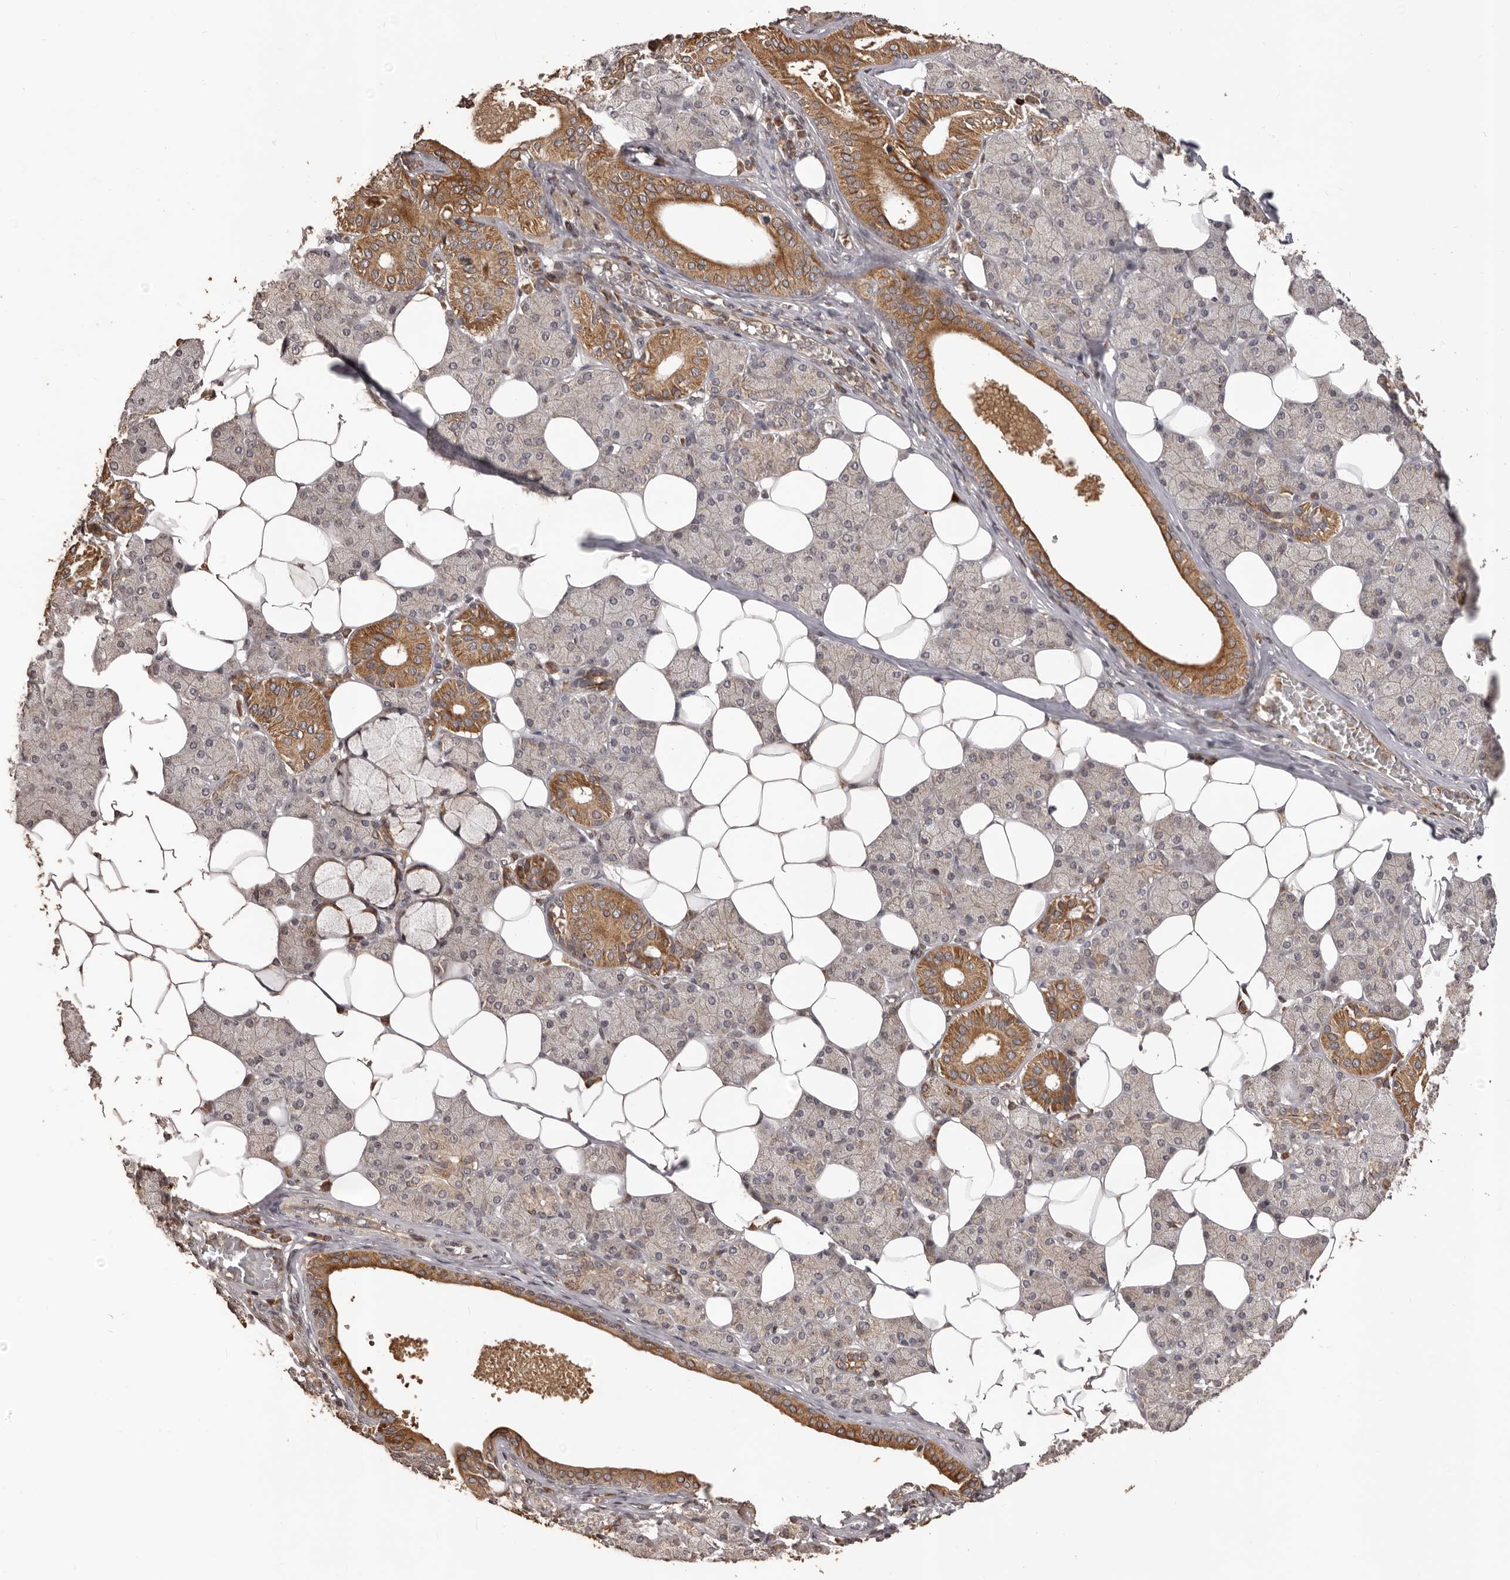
{"staining": {"intensity": "strong", "quantity": "25%-75%", "location": "cytoplasmic/membranous"}, "tissue": "salivary gland", "cell_type": "Glandular cells", "image_type": "normal", "snomed": [{"axis": "morphology", "description": "Normal tissue, NOS"}, {"axis": "topography", "description": "Salivary gland"}], "caption": "Salivary gland was stained to show a protein in brown. There is high levels of strong cytoplasmic/membranous staining in about 25%-75% of glandular cells. (Brightfield microscopy of DAB IHC at high magnification).", "gene": "QRSL1", "patient": {"sex": "female", "age": 33}}